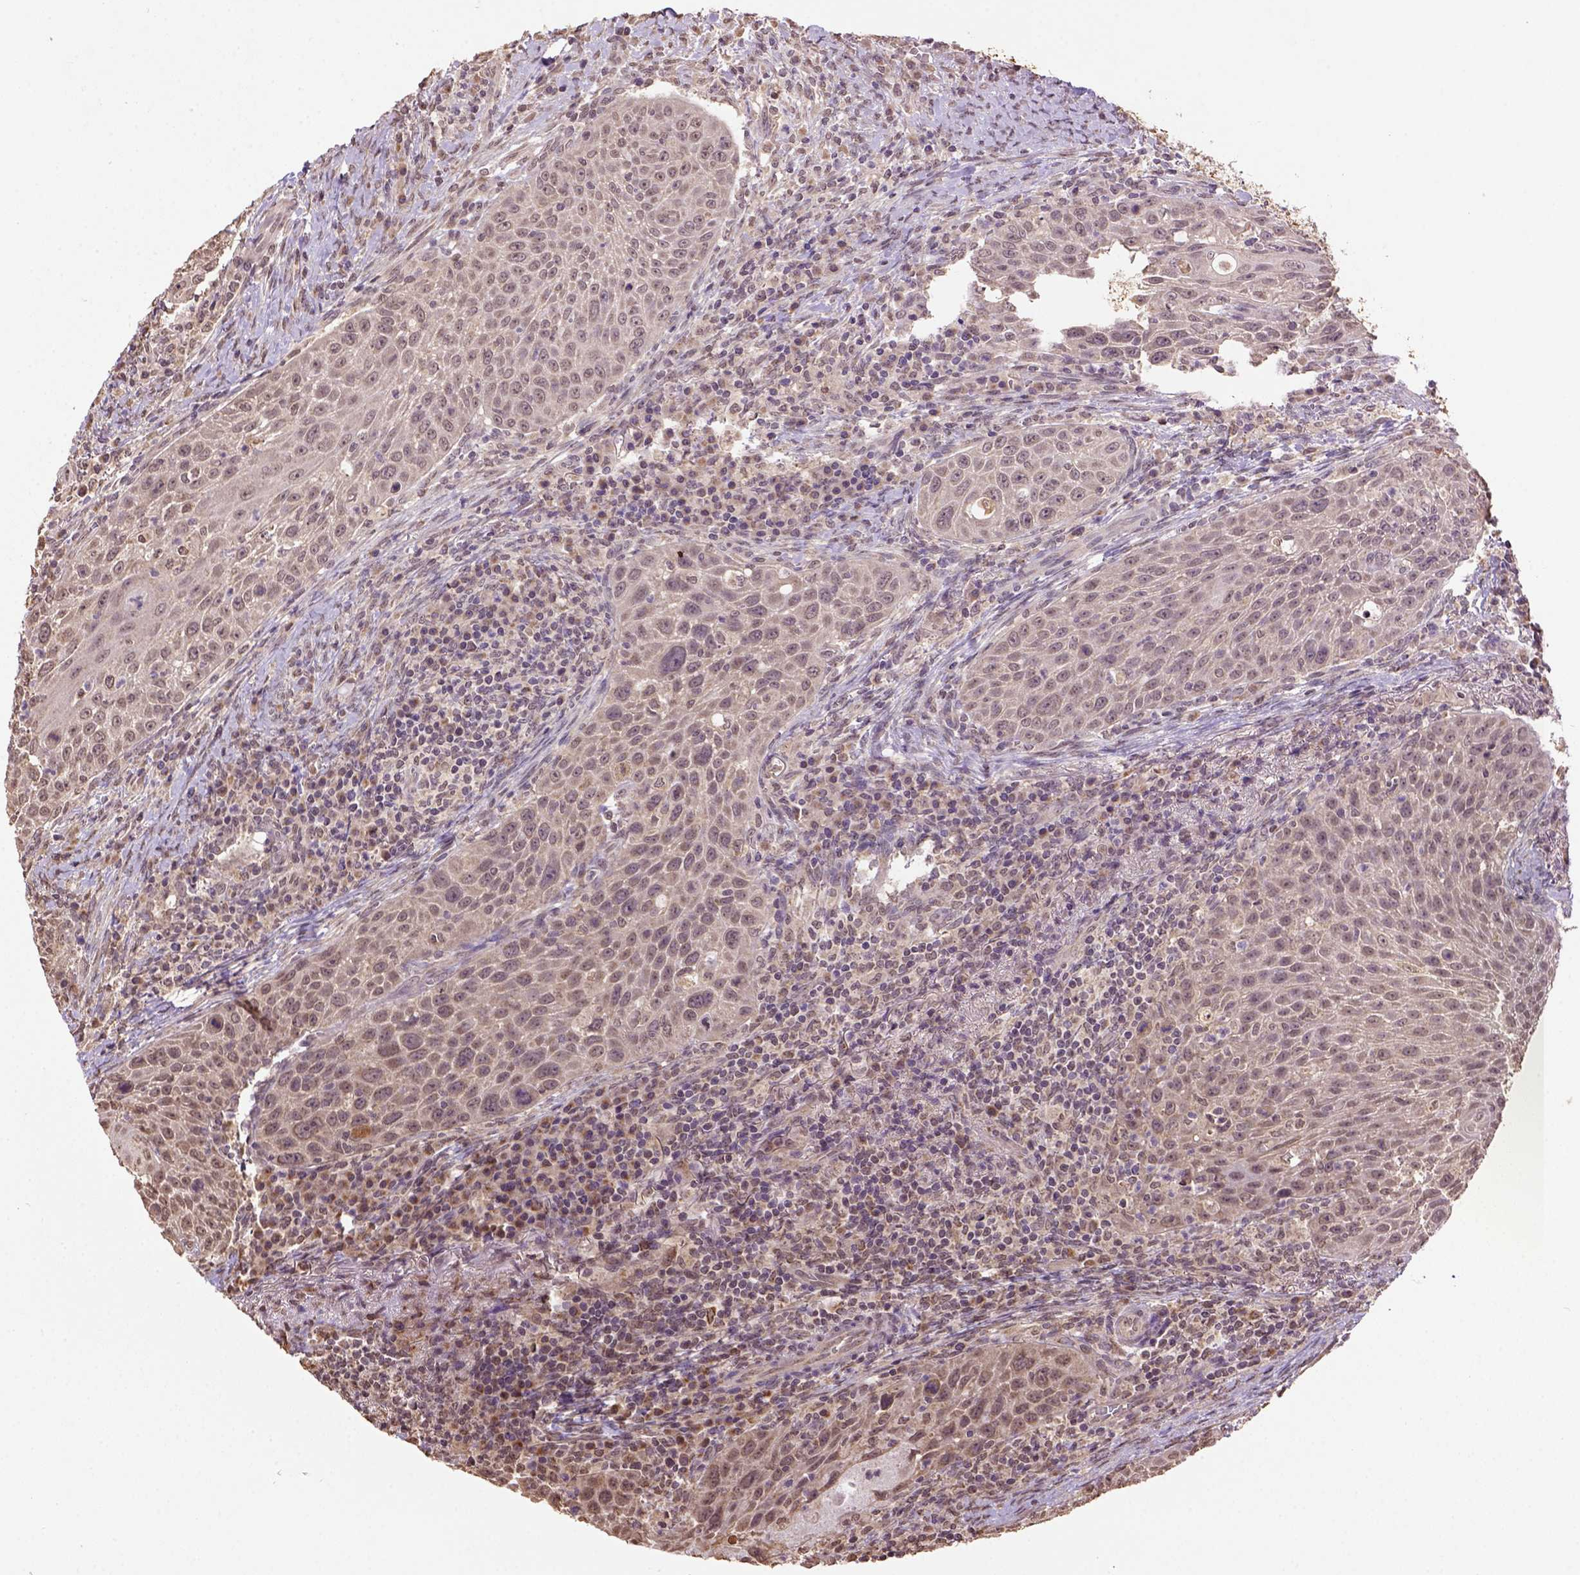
{"staining": {"intensity": "weak", "quantity": "25%-75%", "location": "cytoplasmic/membranous"}, "tissue": "head and neck cancer", "cell_type": "Tumor cells", "image_type": "cancer", "snomed": [{"axis": "morphology", "description": "Squamous cell carcinoma, NOS"}, {"axis": "topography", "description": "Head-Neck"}], "caption": "Head and neck cancer was stained to show a protein in brown. There is low levels of weak cytoplasmic/membranous staining in approximately 25%-75% of tumor cells.", "gene": "WDR17", "patient": {"sex": "male", "age": 69}}